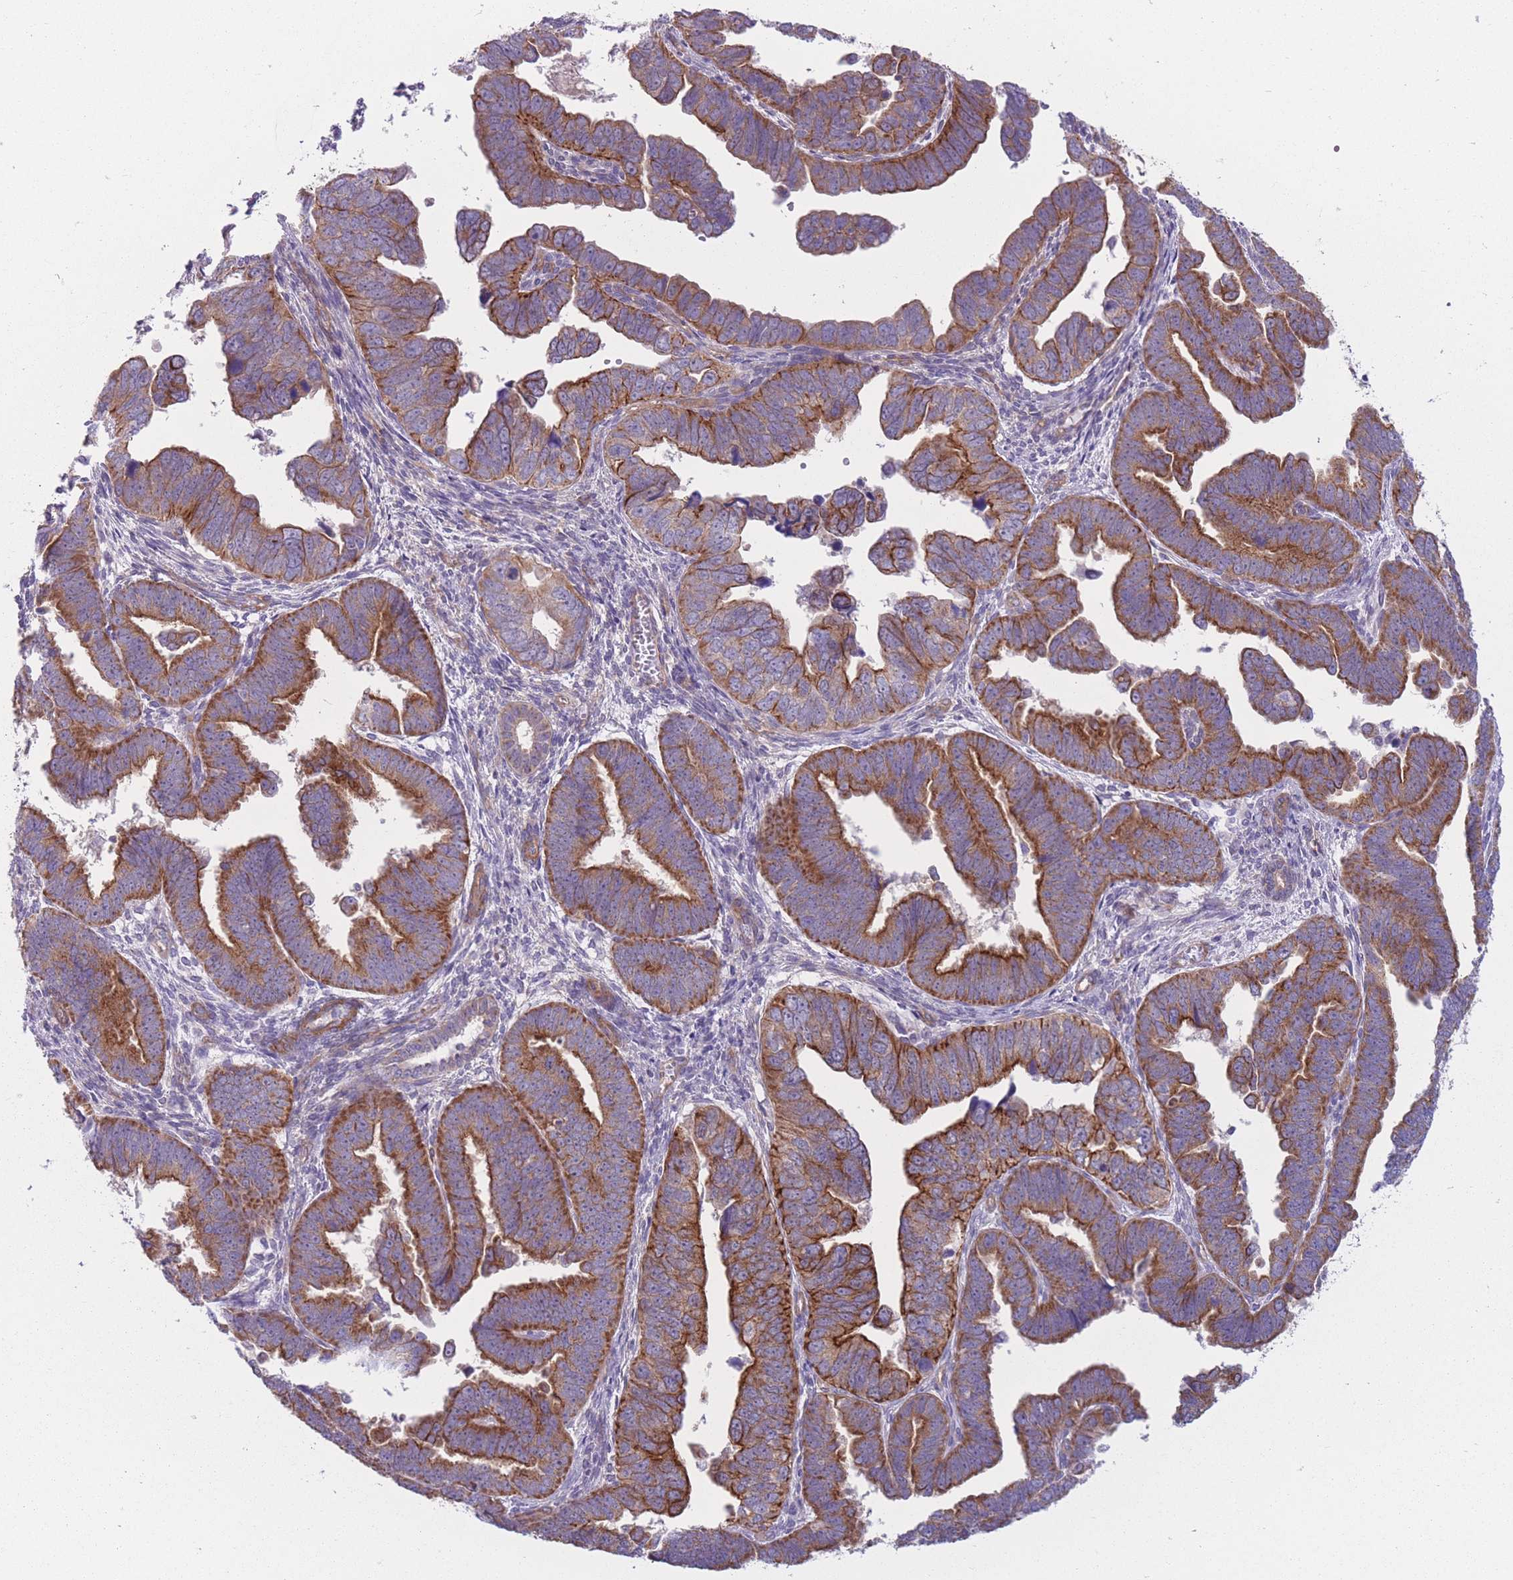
{"staining": {"intensity": "strong", "quantity": ">75%", "location": "cytoplasmic/membranous"}, "tissue": "endometrial cancer", "cell_type": "Tumor cells", "image_type": "cancer", "snomed": [{"axis": "morphology", "description": "Adenocarcinoma, NOS"}, {"axis": "topography", "description": "Endometrium"}], "caption": "An immunohistochemistry photomicrograph of tumor tissue is shown. Protein staining in brown labels strong cytoplasmic/membranous positivity in adenocarcinoma (endometrial) within tumor cells.", "gene": "SERPINB3", "patient": {"sex": "female", "age": 75}}